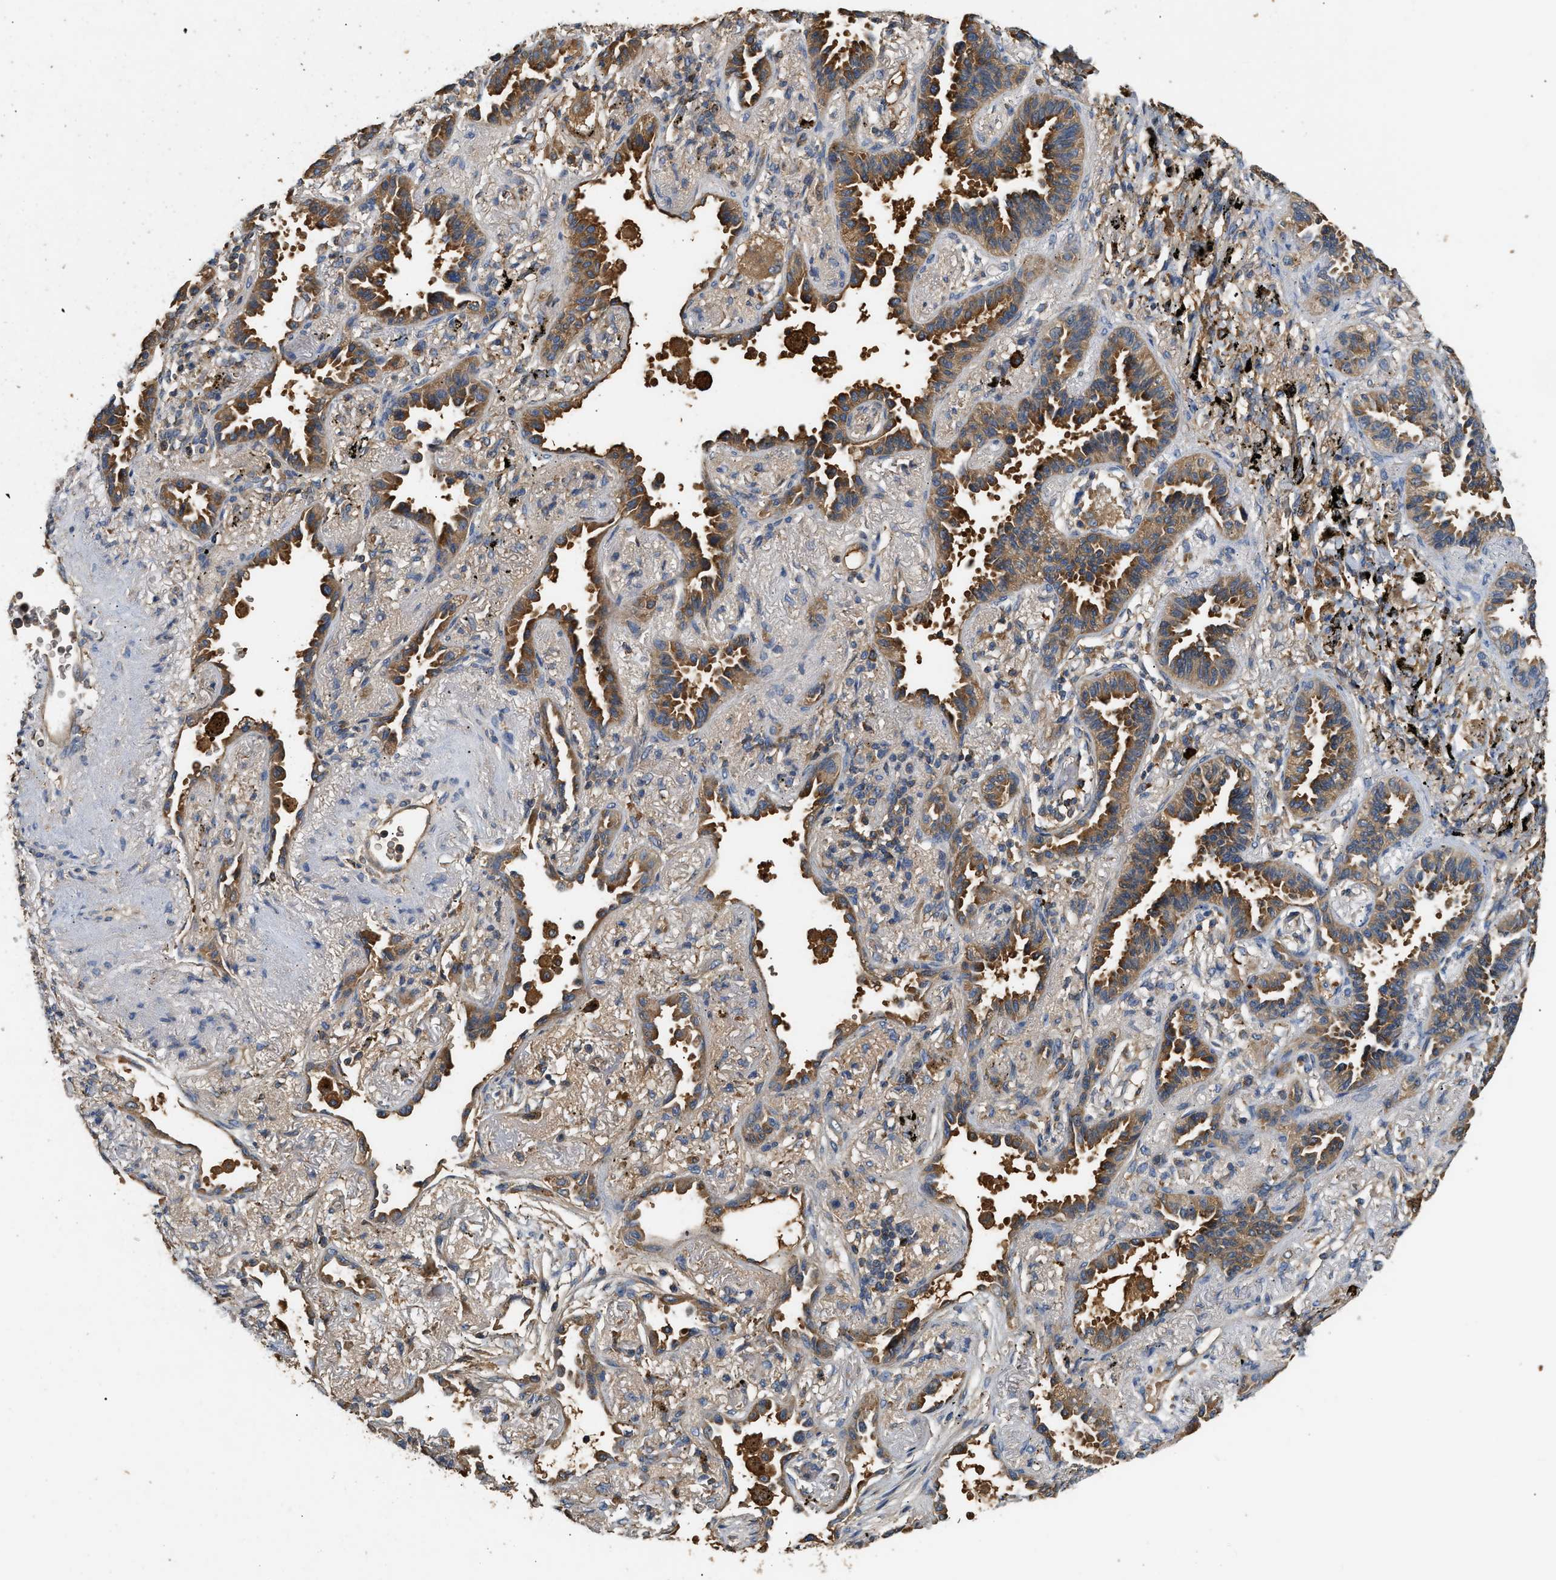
{"staining": {"intensity": "moderate", "quantity": ">75%", "location": "cytoplasmic/membranous"}, "tissue": "lung cancer", "cell_type": "Tumor cells", "image_type": "cancer", "snomed": [{"axis": "morphology", "description": "Adenocarcinoma, NOS"}, {"axis": "topography", "description": "Lung"}], "caption": "Immunohistochemistry (IHC) micrograph of neoplastic tissue: lung adenocarcinoma stained using IHC exhibits medium levels of moderate protein expression localized specifically in the cytoplasmic/membranous of tumor cells, appearing as a cytoplasmic/membranous brown color.", "gene": "TMEM268", "patient": {"sex": "male", "age": 59}}